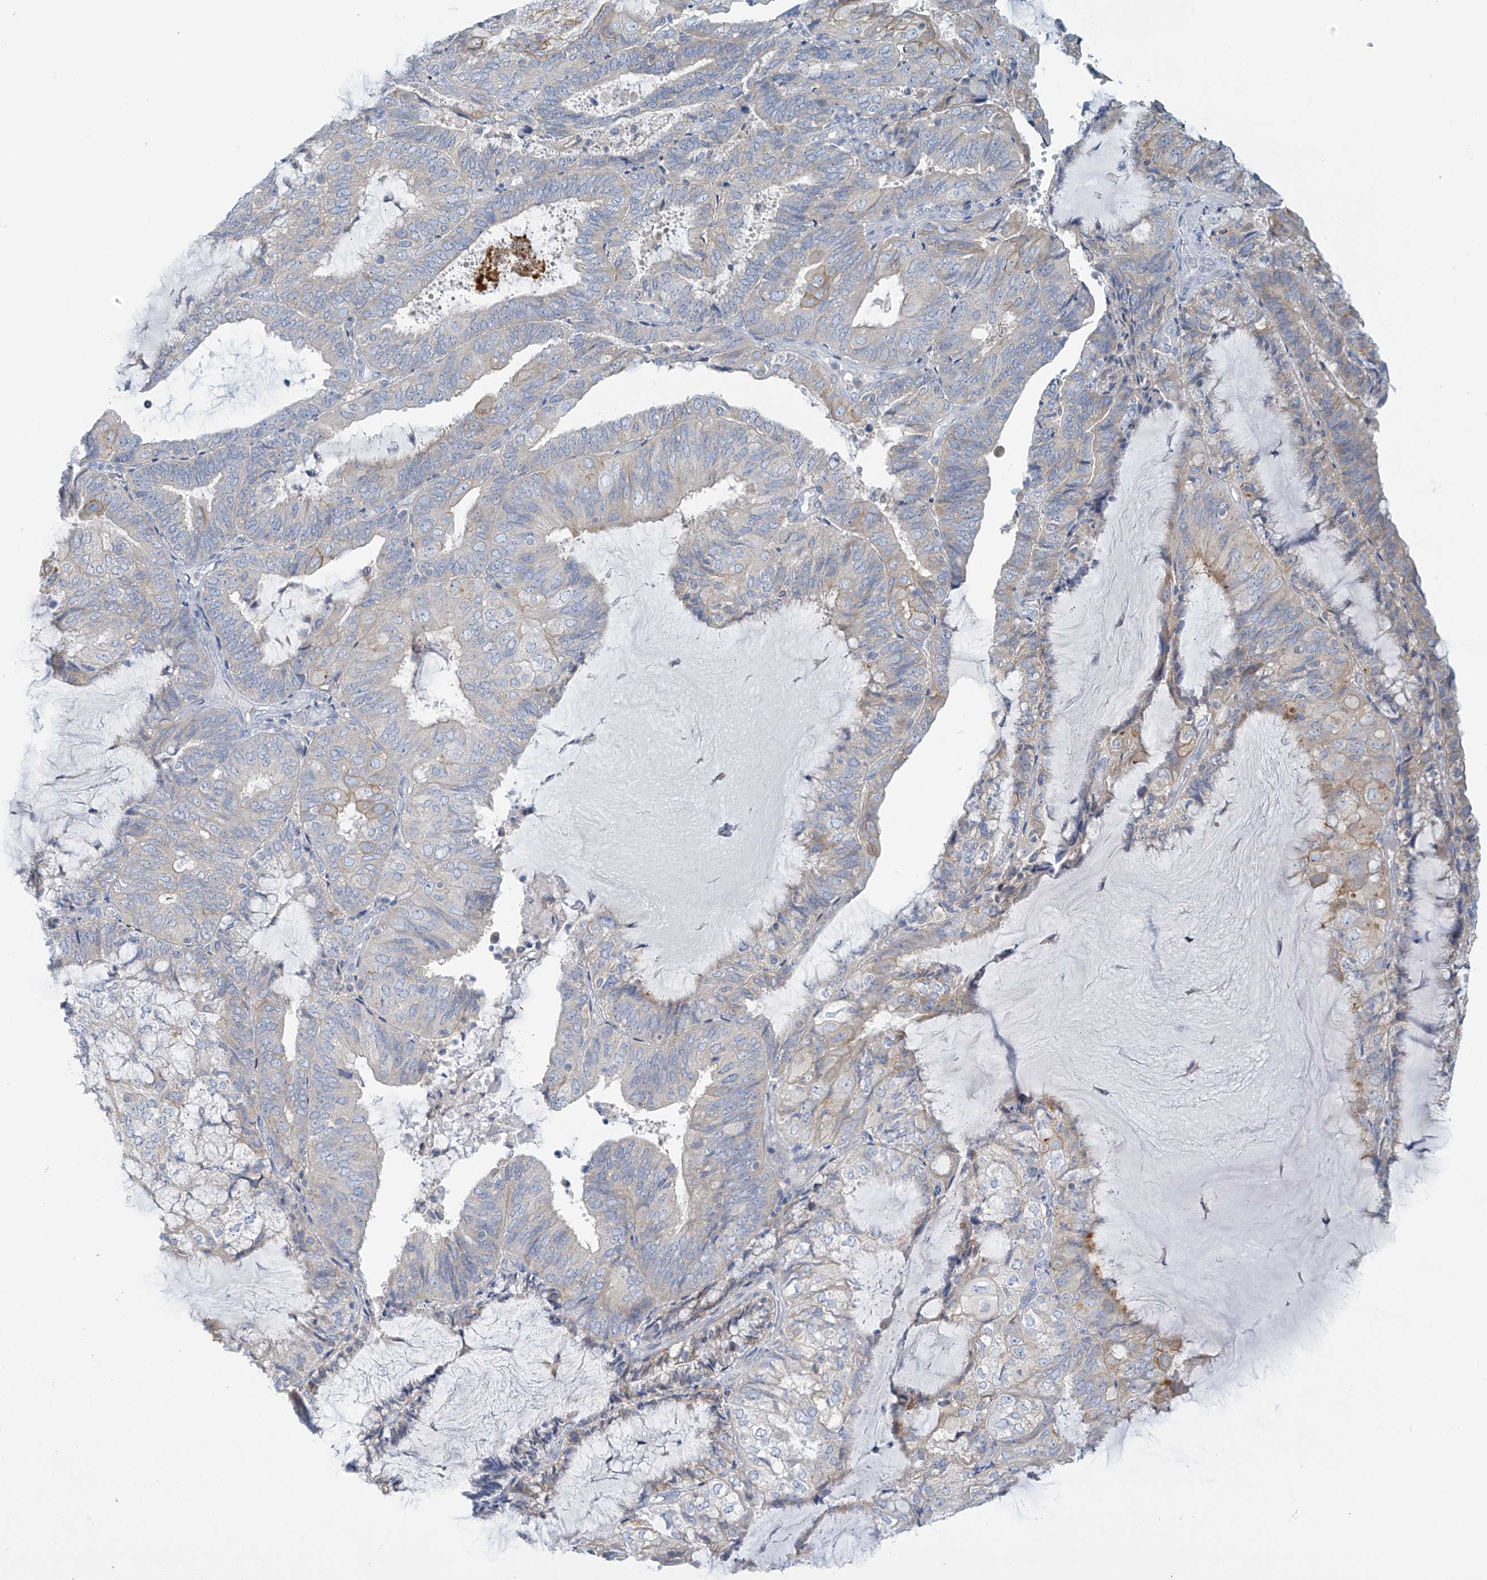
{"staining": {"intensity": "negative", "quantity": "none", "location": "none"}, "tissue": "endometrial cancer", "cell_type": "Tumor cells", "image_type": "cancer", "snomed": [{"axis": "morphology", "description": "Adenocarcinoma, NOS"}, {"axis": "topography", "description": "Endometrium"}], "caption": "DAB immunohistochemical staining of adenocarcinoma (endometrial) exhibits no significant positivity in tumor cells.", "gene": "SLC6A12", "patient": {"sex": "female", "age": 81}}